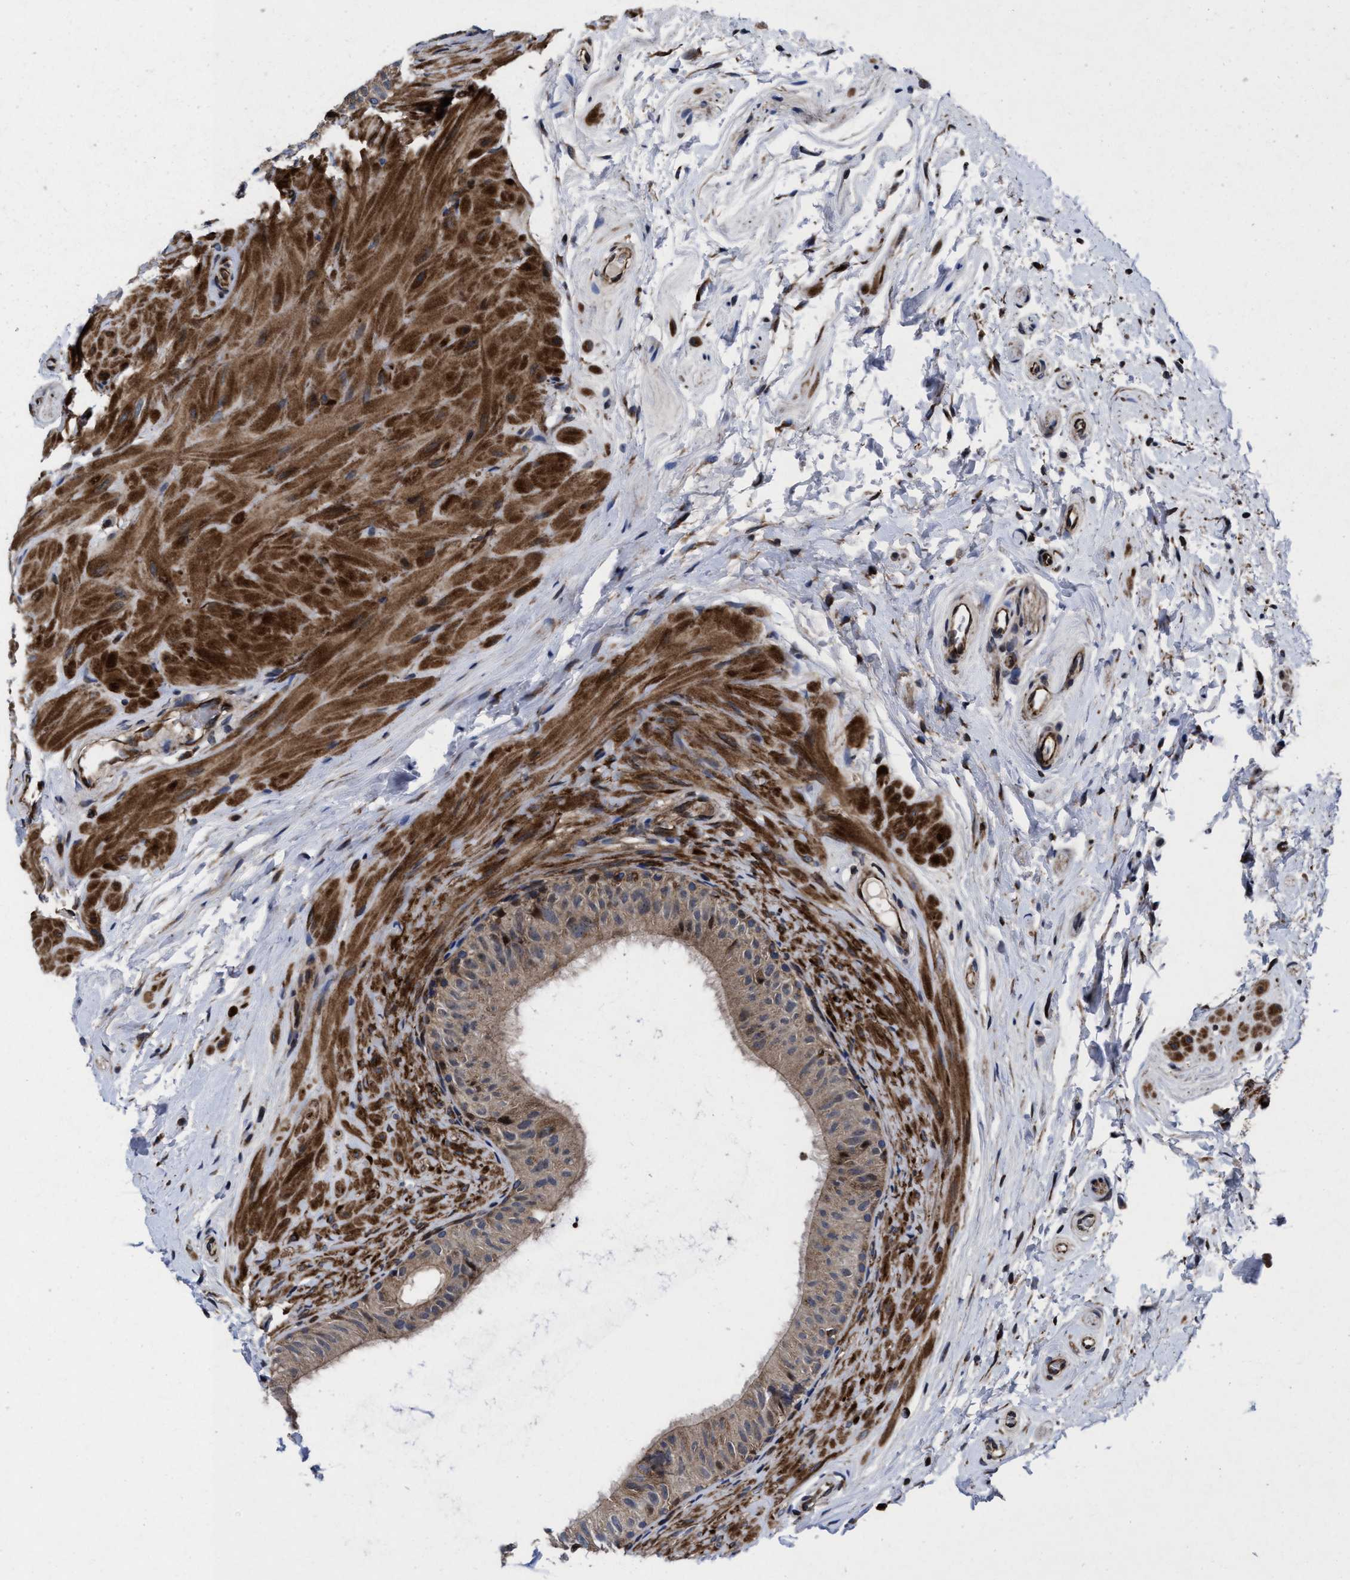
{"staining": {"intensity": "weak", "quantity": ">75%", "location": "cytoplasmic/membranous"}, "tissue": "epididymis", "cell_type": "Glandular cells", "image_type": "normal", "snomed": [{"axis": "morphology", "description": "Normal tissue, NOS"}, {"axis": "topography", "description": "Epididymis"}], "caption": "Unremarkable epididymis was stained to show a protein in brown. There is low levels of weak cytoplasmic/membranous staining in approximately >75% of glandular cells. The staining is performed using DAB (3,3'-diaminobenzidine) brown chromogen to label protein expression. The nuclei are counter-stained blue using hematoxylin.", "gene": "MRPL50", "patient": {"sex": "male", "age": 34}}